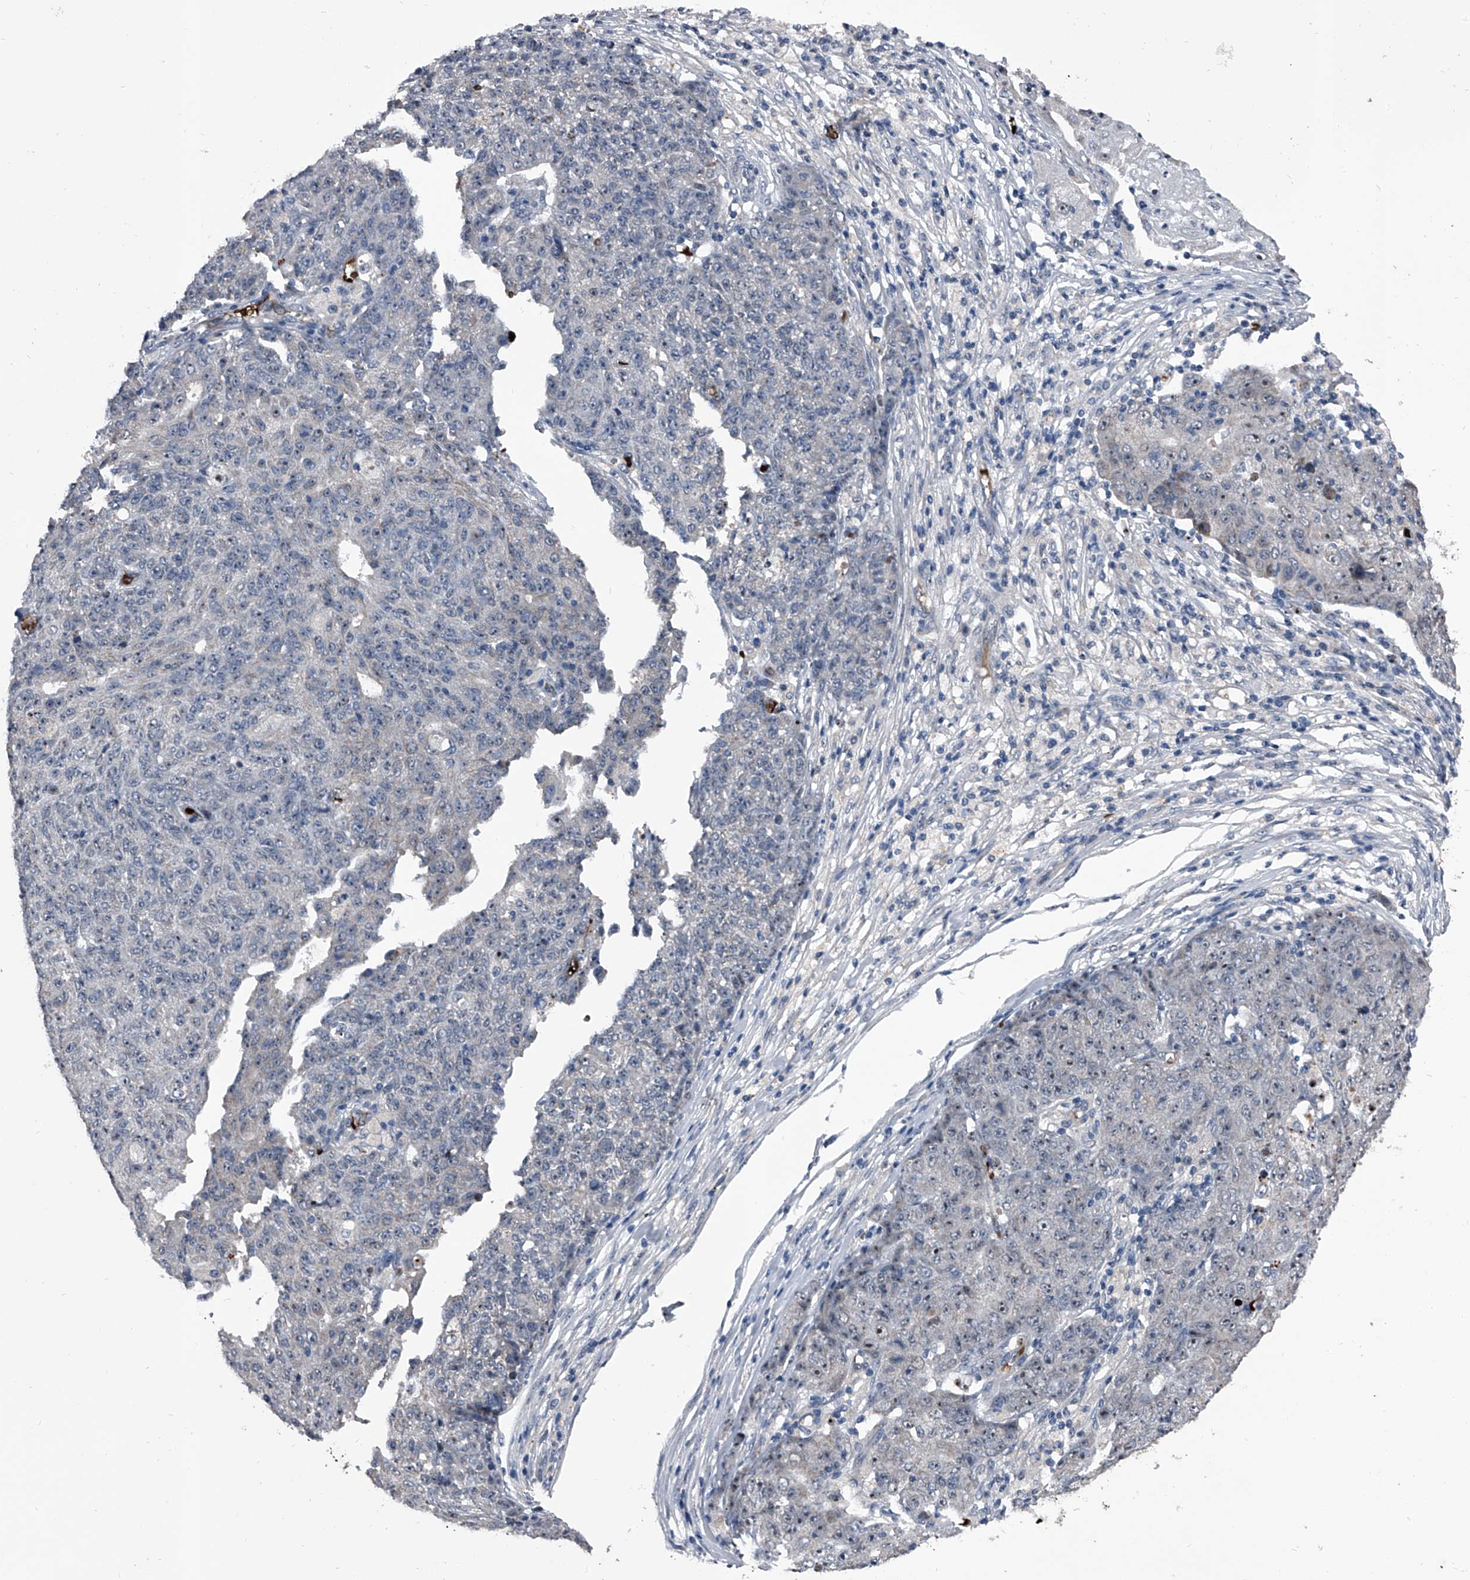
{"staining": {"intensity": "moderate", "quantity": "<25%", "location": "nuclear"}, "tissue": "ovarian cancer", "cell_type": "Tumor cells", "image_type": "cancer", "snomed": [{"axis": "morphology", "description": "Carcinoma, endometroid"}, {"axis": "topography", "description": "Ovary"}], "caption": "Human ovarian cancer stained with a brown dye shows moderate nuclear positive staining in approximately <25% of tumor cells.", "gene": "CEP85L", "patient": {"sex": "female", "age": 42}}